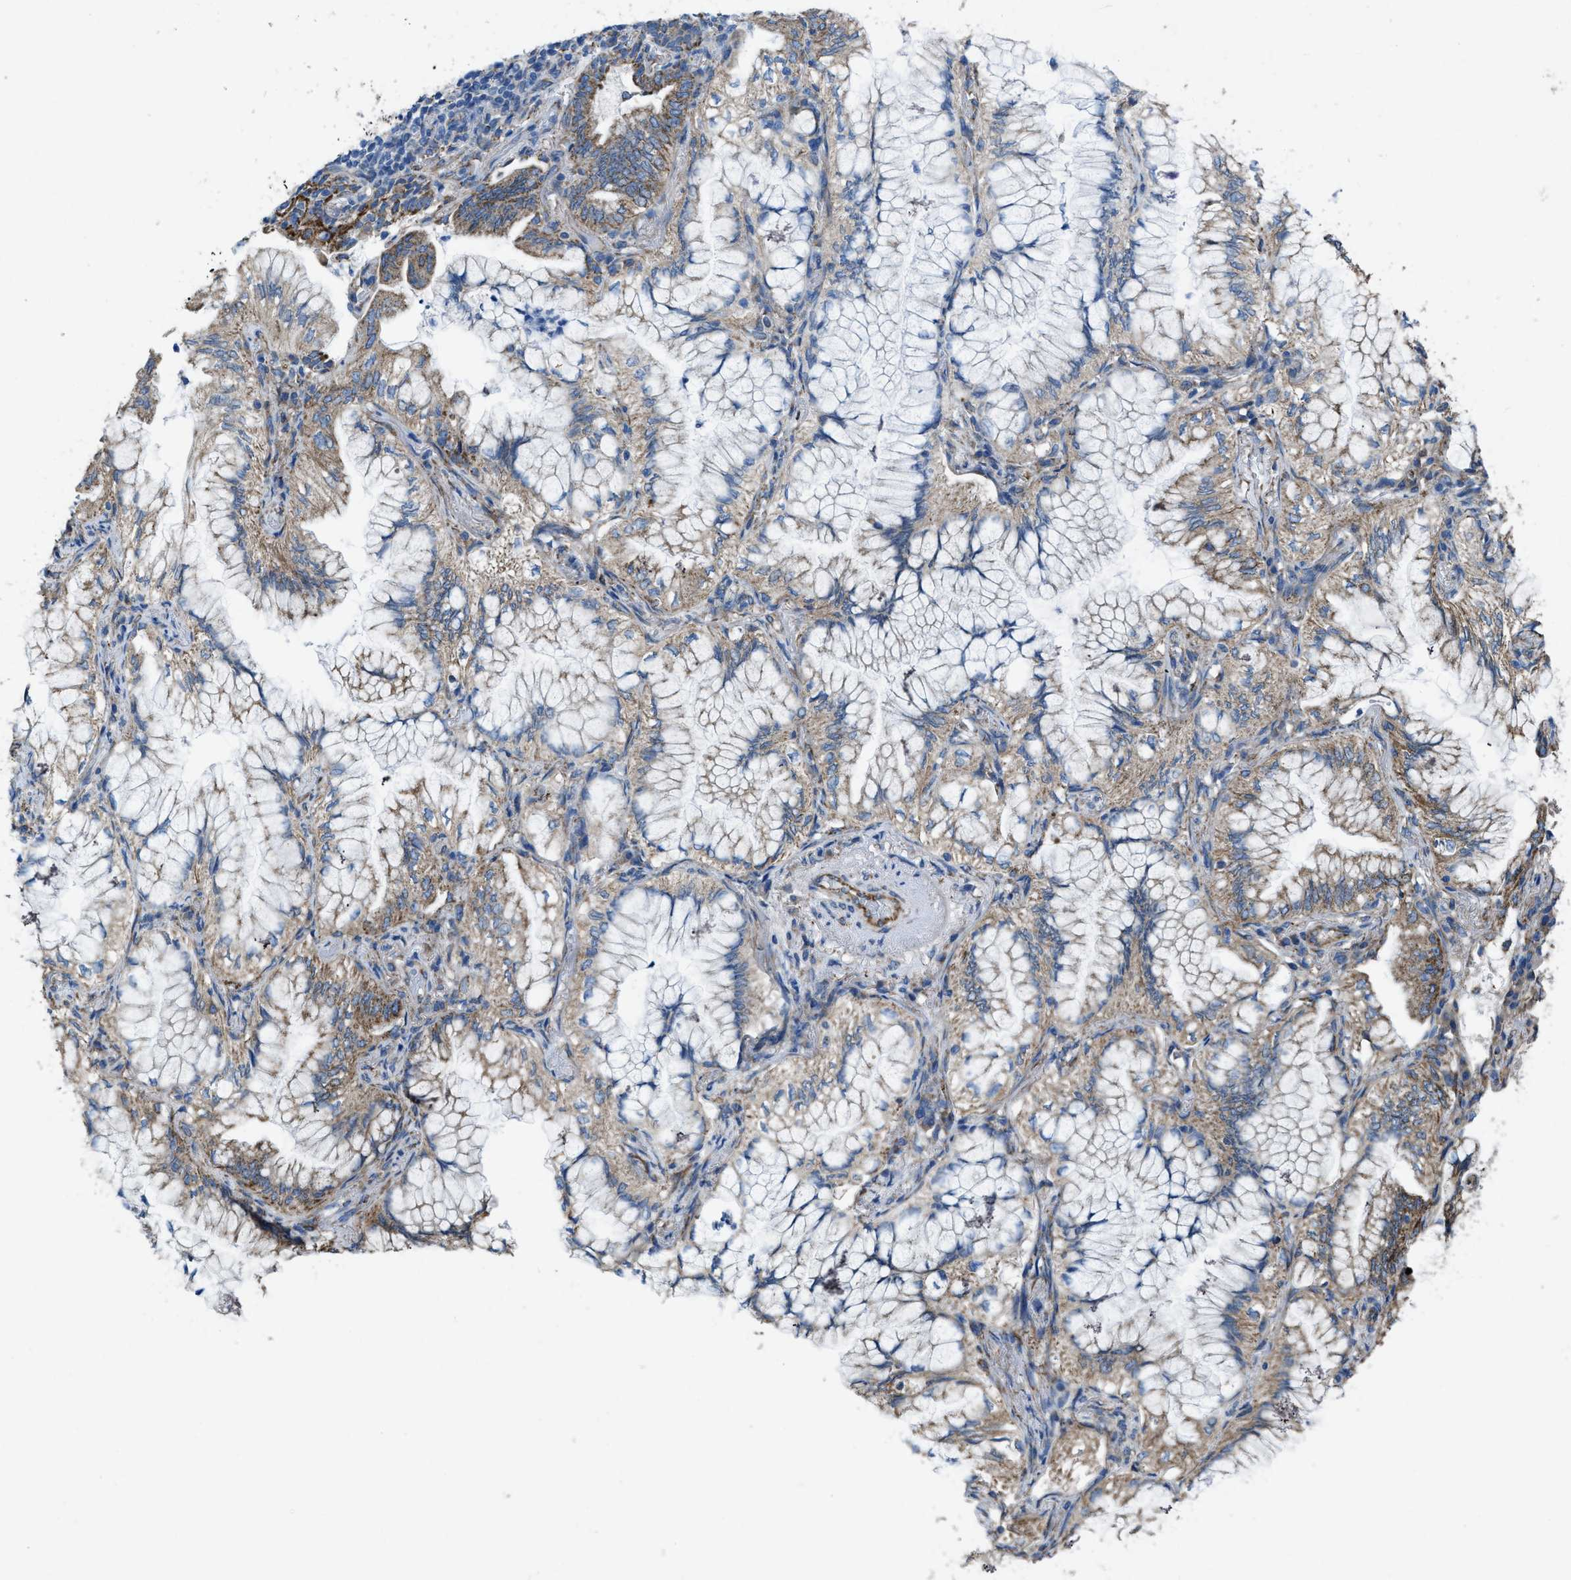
{"staining": {"intensity": "moderate", "quantity": ">75%", "location": "cytoplasmic/membranous"}, "tissue": "lung cancer", "cell_type": "Tumor cells", "image_type": "cancer", "snomed": [{"axis": "morphology", "description": "Adenocarcinoma, NOS"}, {"axis": "topography", "description": "Lung"}], "caption": "High-magnification brightfield microscopy of lung adenocarcinoma stained with DAB (3,3'-diaminobenzidine) (brown) and counterstained with hematoxylin (blue). tumor cells exhibit moderate cytoplasmic/membranous staining is present in approximately>75% of cells.", "gene": "DOLPP1", "patient": {"sex": "female", "age": 70}}